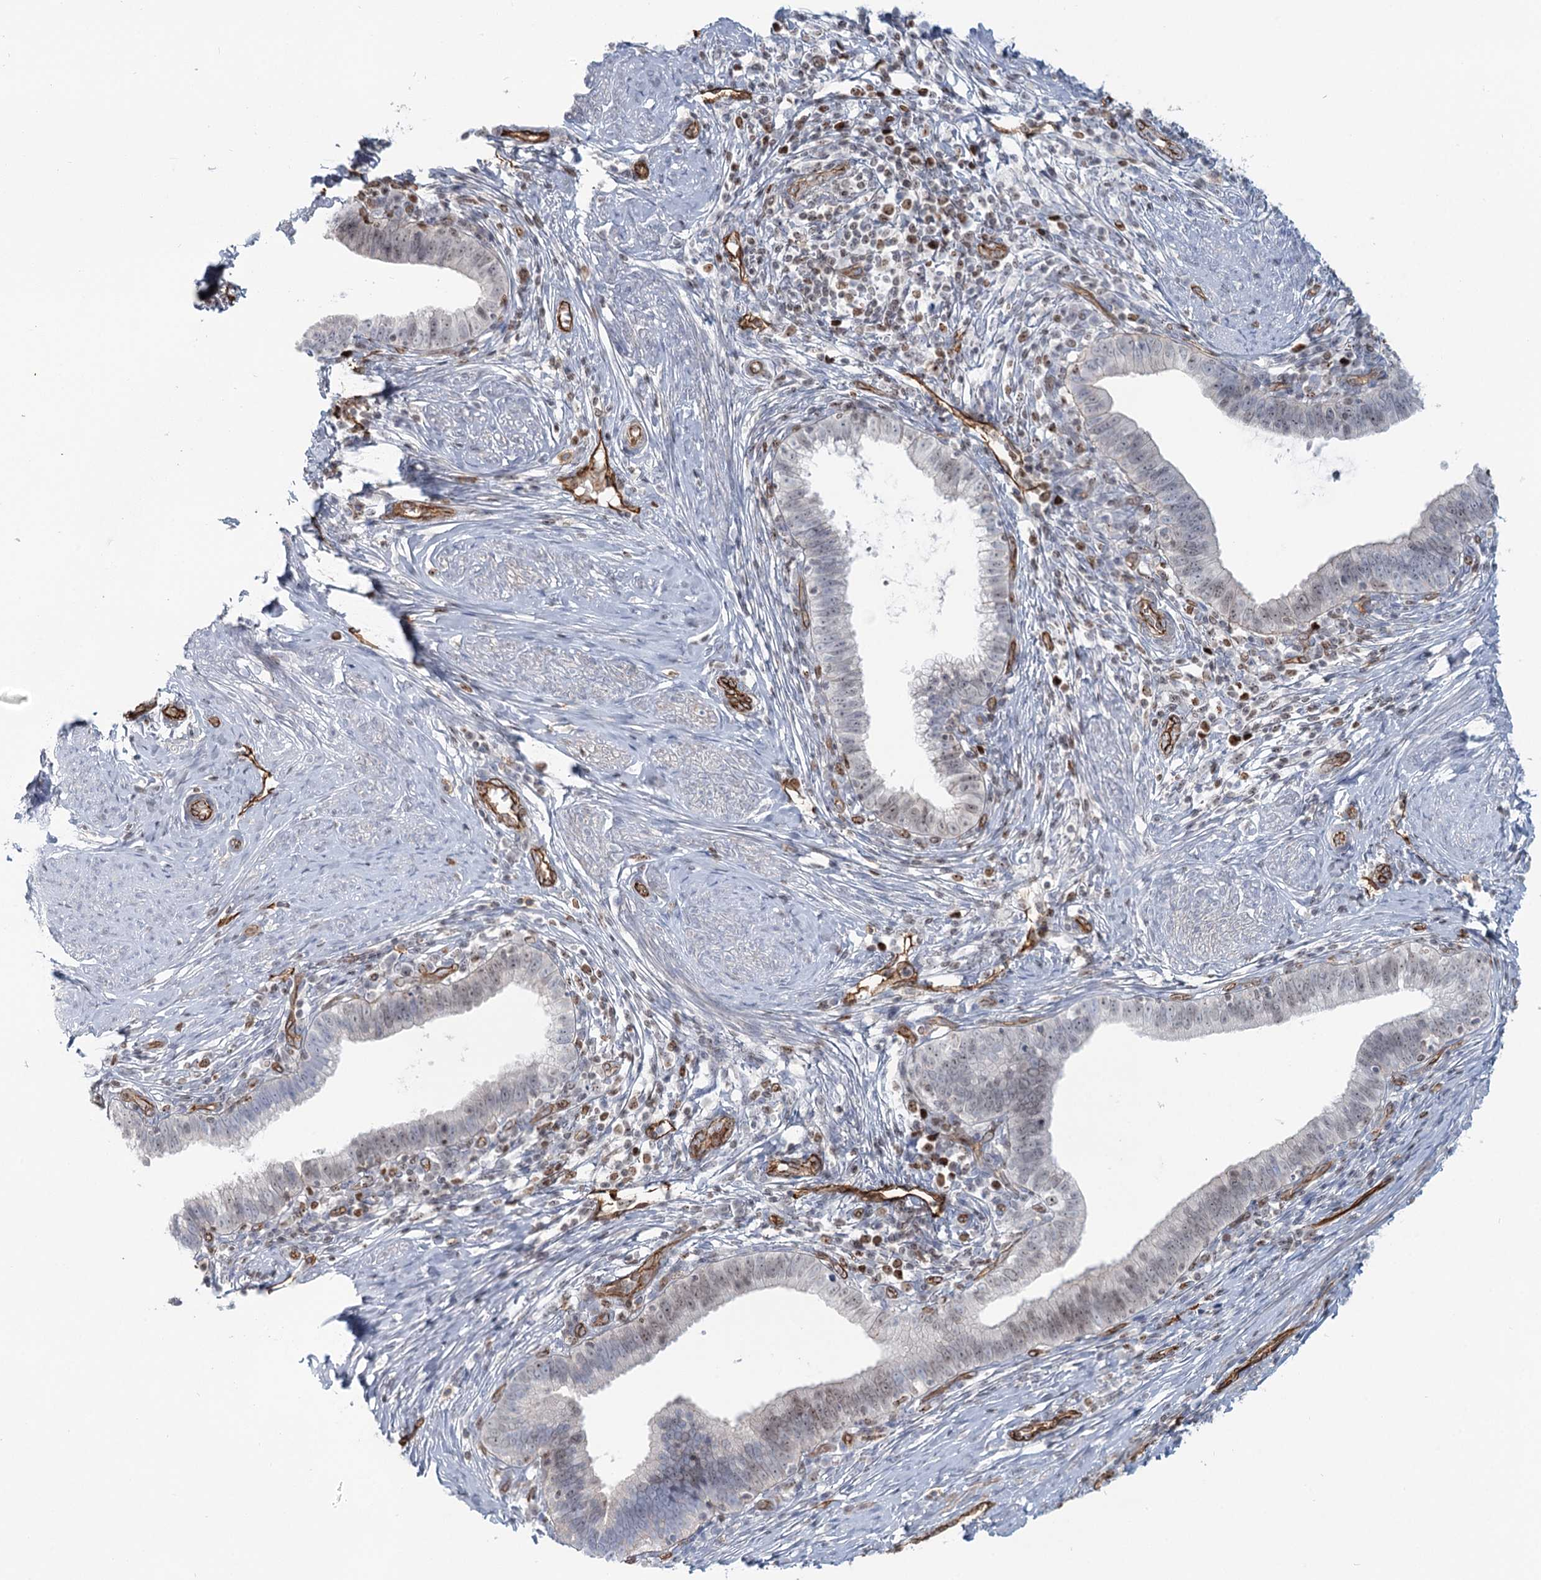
{"staining": {"intensity": "weak", "quantity": "<25%", "location": "nuclear"}, "tissue": "cervical cancer", "cell_type": "Tumor cells", "image_type": "cancer", "snomed": [{"axis": "morphology", "description": "Adenocarcinoma, NOS"}, {"axis": "topography", "description": "Cervix"}], "caption": "A histopathology image of adenocarcinoma (cervical) stained for a protein demonstrates no brown staining in tumor cells.", "gene": "ZFYVE28", "patient": {"sex": "female", "age": 36}}